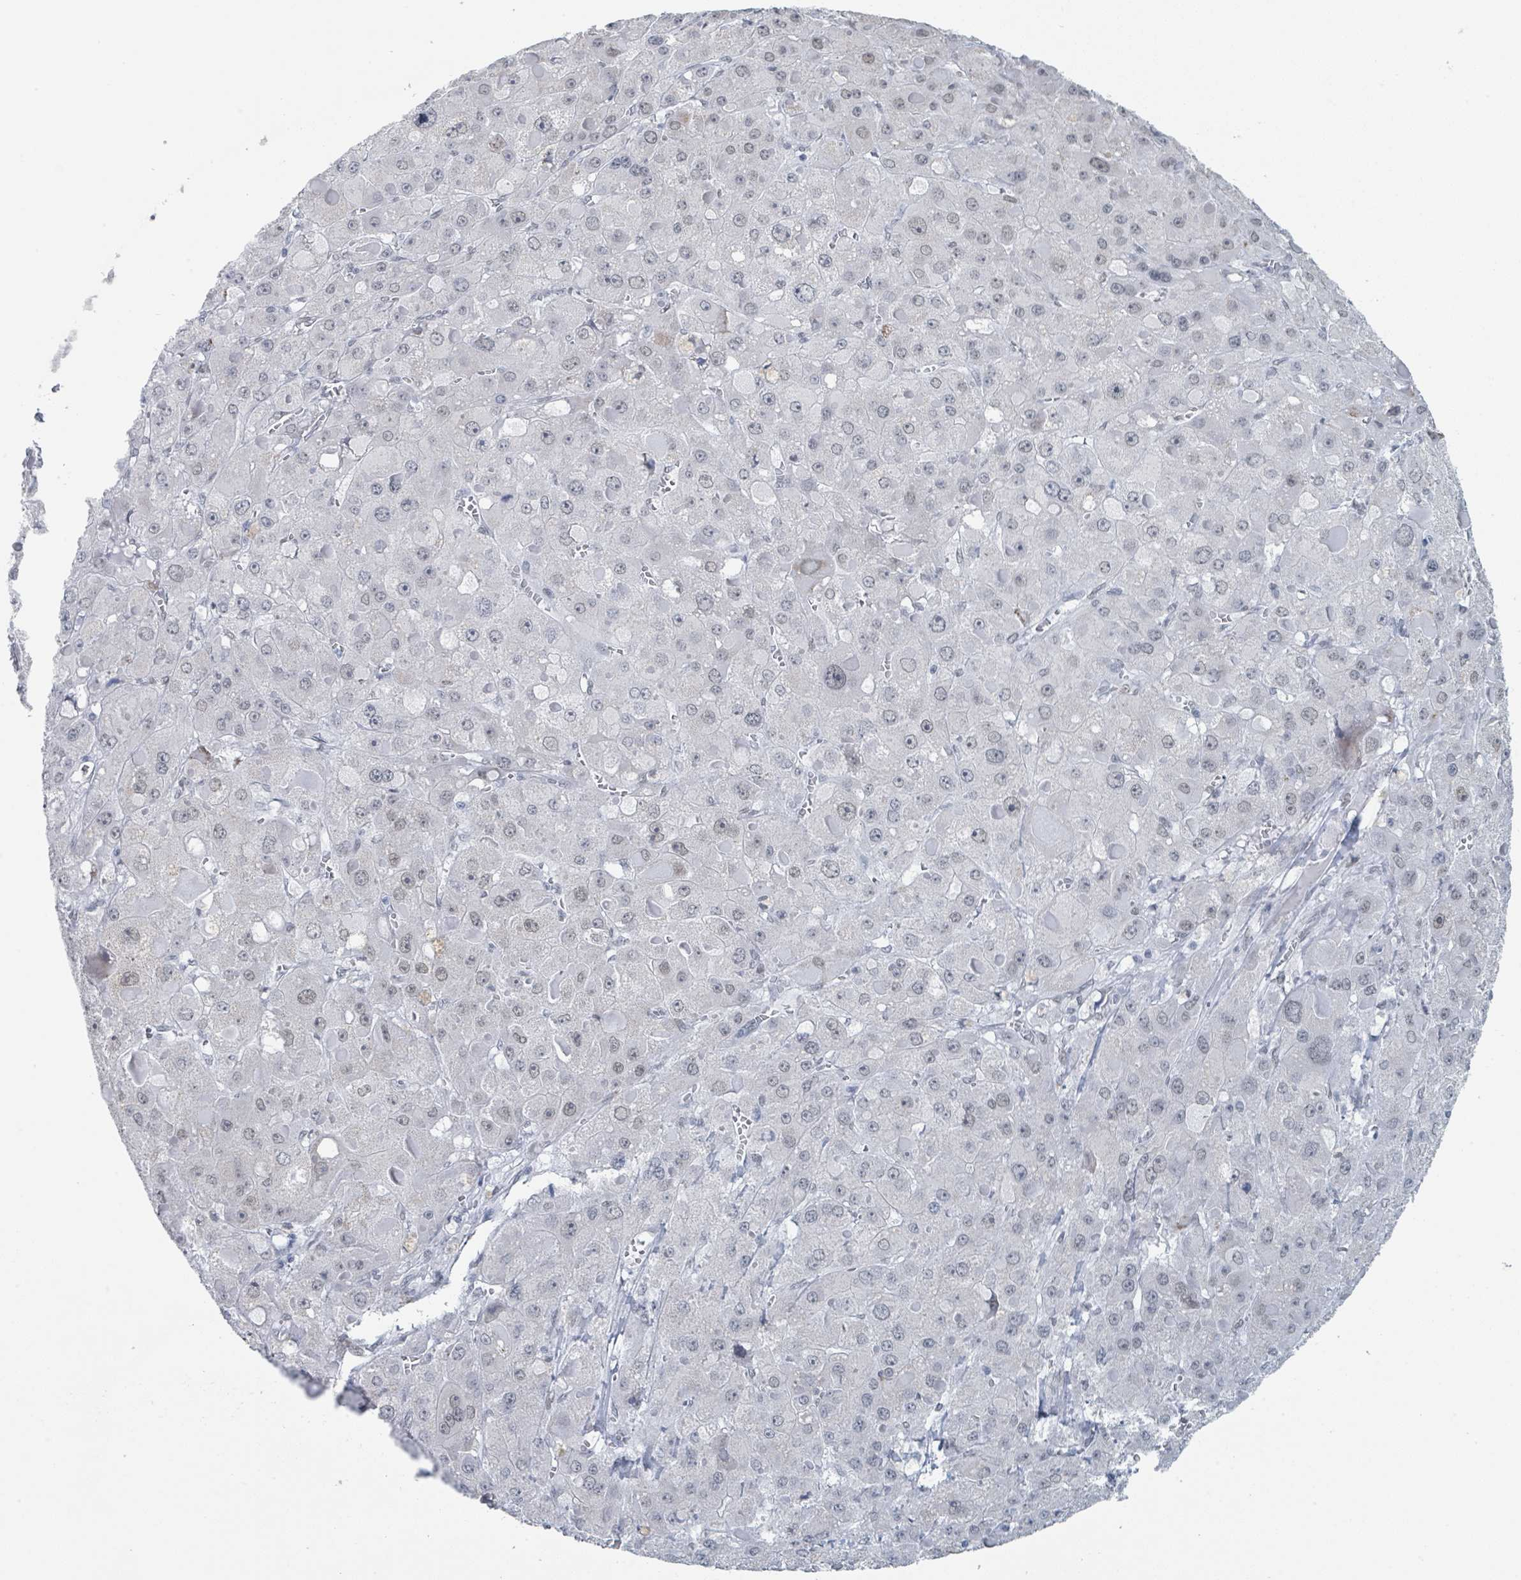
{"staining": {"intensity": "negative", "quantity": "none", "location": "none"}, "tissue": "liver cancer", "cell_type": "Tumor cells", "image_type": "cancer", "snomed": [{"axis": "morphology", "description": "Carcinoma, Hepatocellular, NOS"}, {"axis": "topography", "description": "Liver"}], "caption": "IHC micrograph of neoplastic tissue: liver cancer (hepatocellular carcinoma) stained with DAB demonstrates no significant protein positivity in tumor cells.", "gene": "EHMT2", "patient": {"sex": "female", "age": 73}}